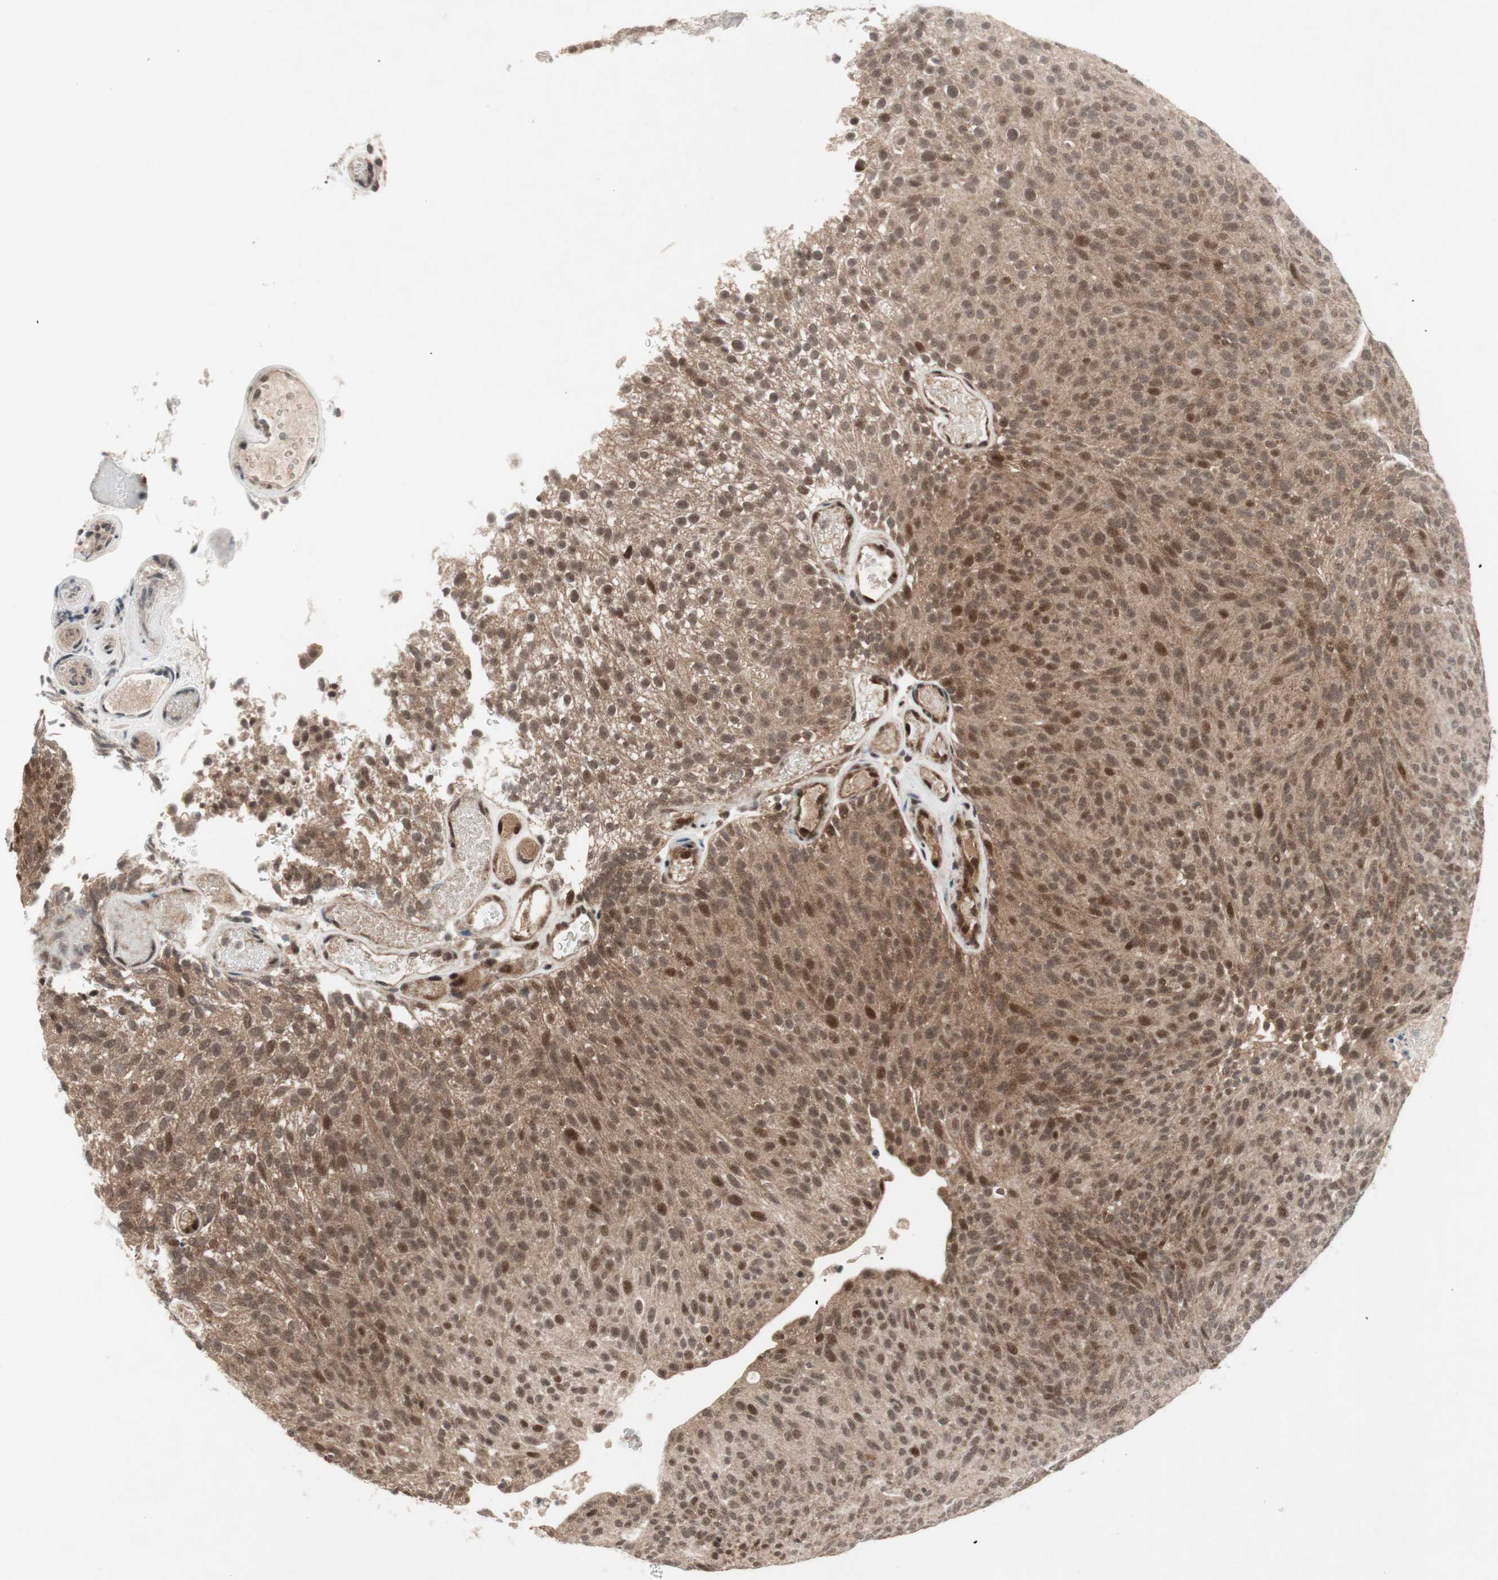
{"staining": {"intensity": "moderate", "quantity": ">75%", "location": "cytoplasmic/membranous,nuclear"}, "tissue": "urothelial cancer", "cell_type": "Tumor cells", "image_type": "cancer", "snomed": [{"axis": "morphology", "description": "Urothelial carcinoma, Low grade"}, {"axis": "topography", "description": "Urinary bladder"}], "caption": "This image reveals immunohistochemistry (IHC) staining of human urothelial carcinoma (low-grade), with medium moderate cytoplasmic/membranous and nuclear staining in approximately >75% of tumor cells.", "gene": "TCF12", "patient": {"sex": "male", "age": 78}}